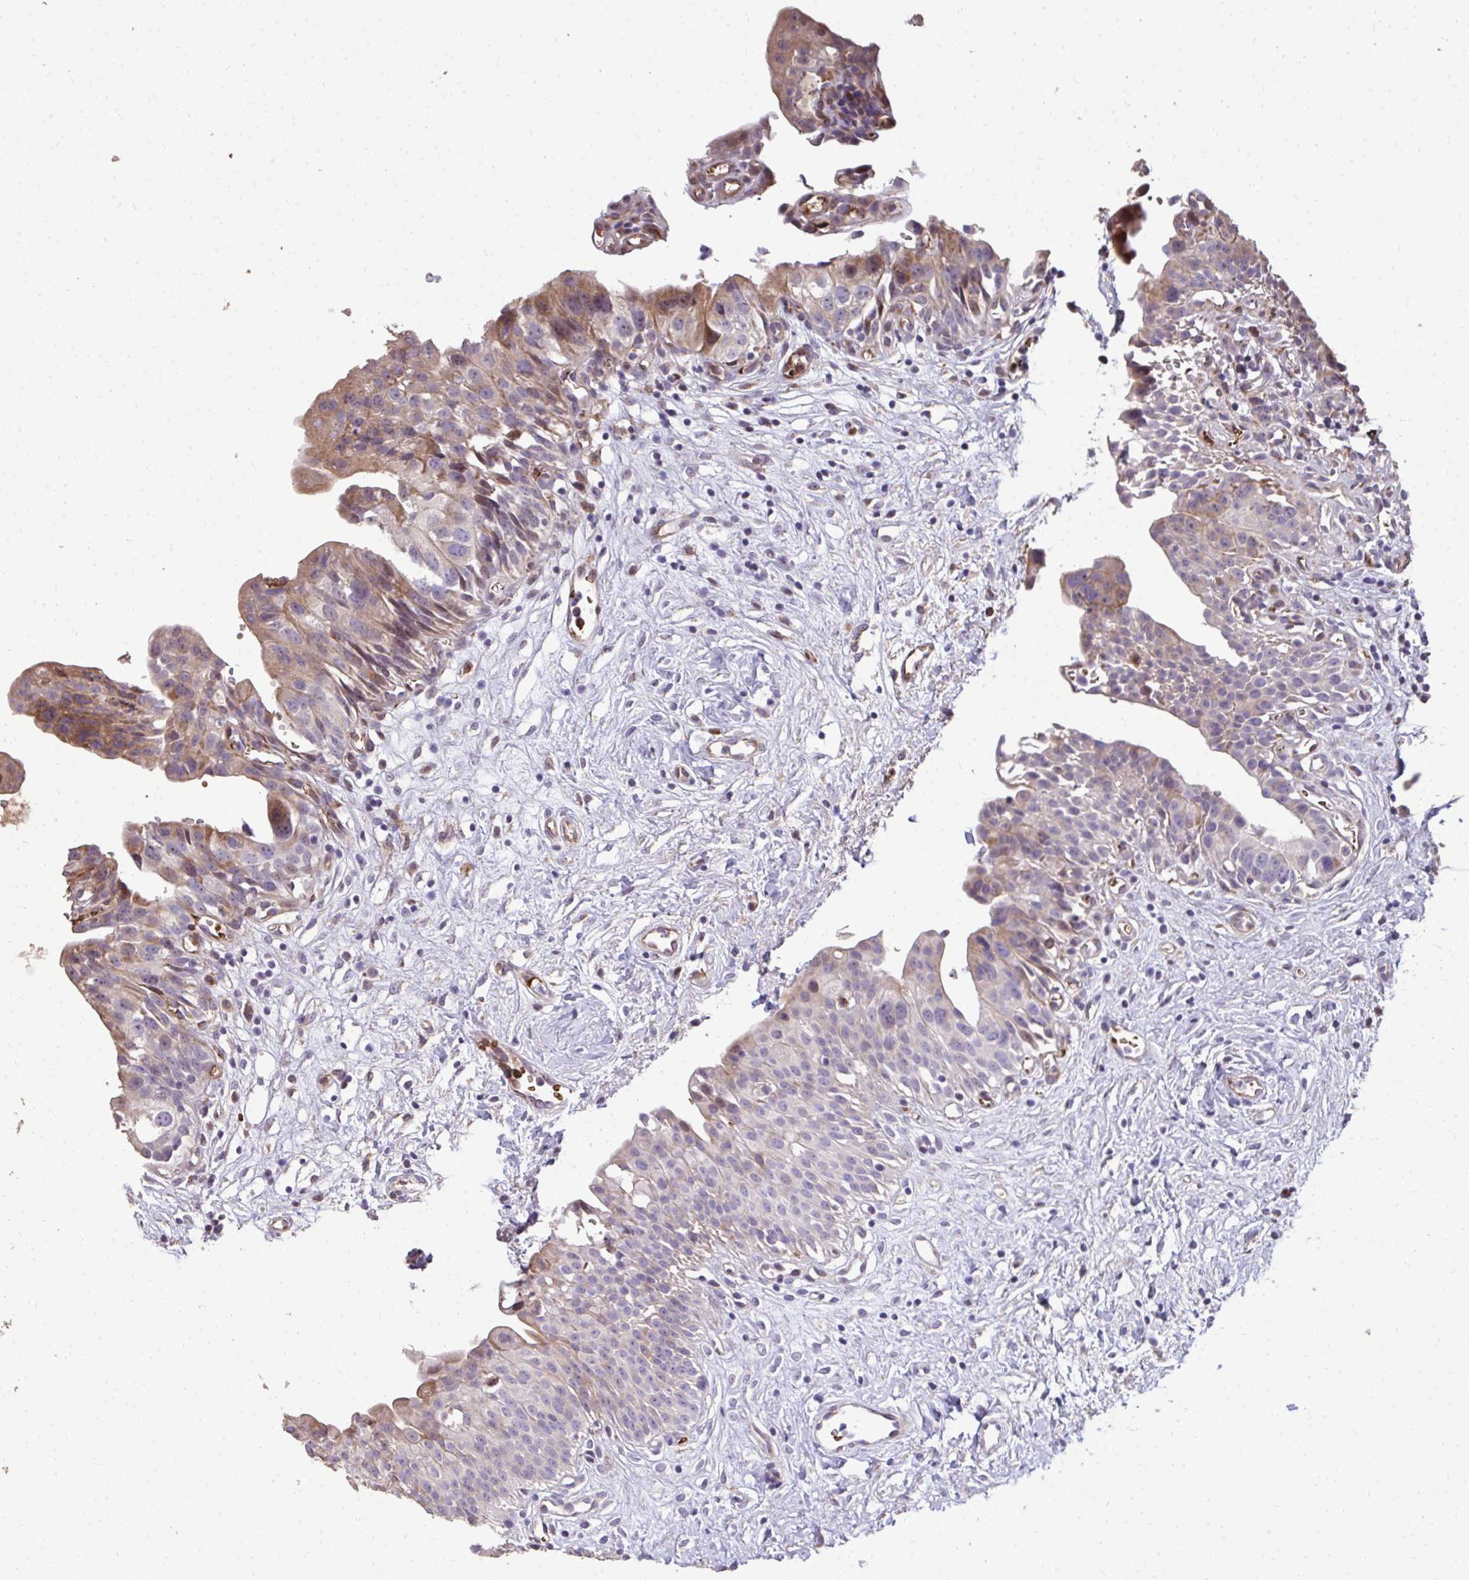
{"staining": {"intensity": "moderate", "quantity": "<25%", "location": "cytoplasmic/membranous"}, "tissue": "urinary bladder", "cell_type": "Urothelial cells", "image_type": "normal", "snomed": [{"axis": "morphology", "description": "Normal tissue, NOS"}, {"axis": "topography", "description": "Urinary bladder"}], "caption": "DAB immunohistochemical staining of normal urinary bladder shows moderate cytoplasmic/membranous protein positivity in about <25% of urothelial cells.", "gene": "FIBCD1", "patient": {"sex": "male", "age": 51}}